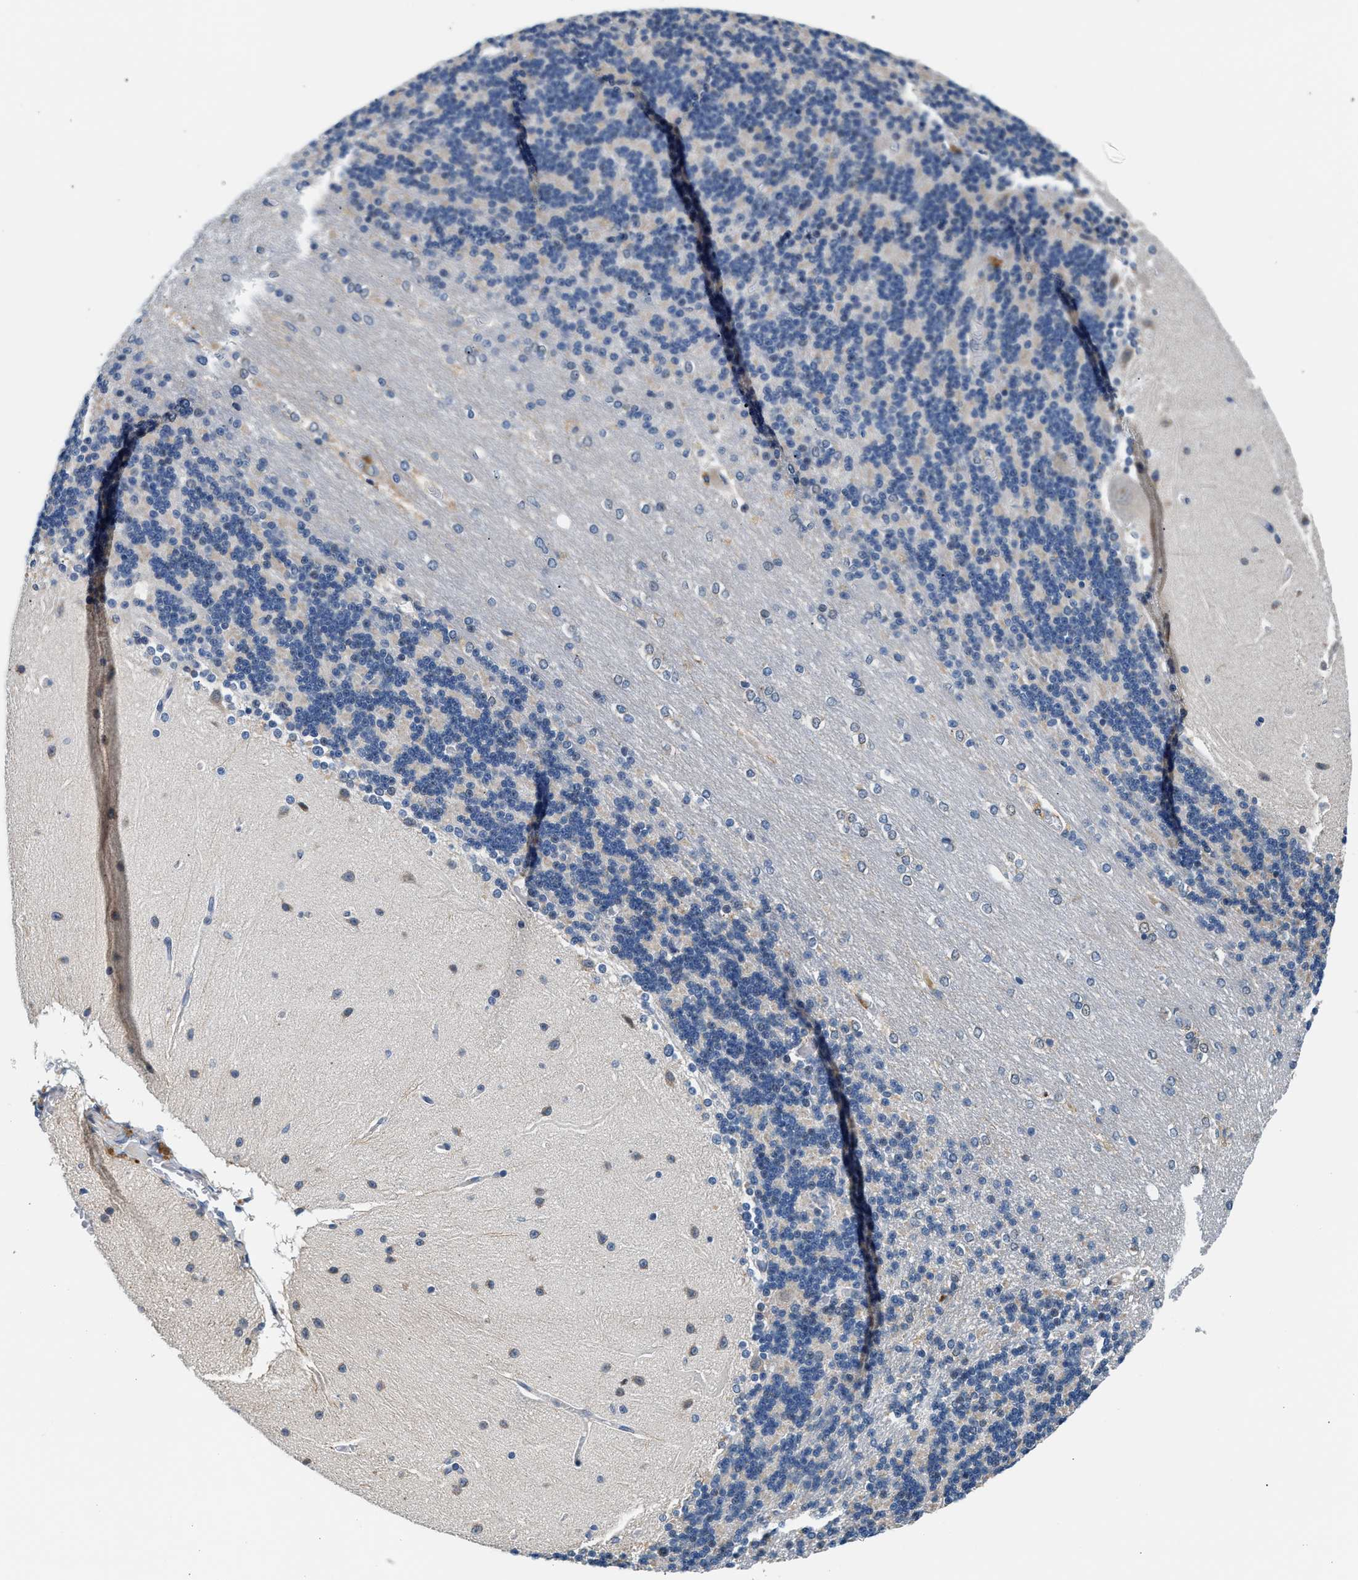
{"staining": {"intensity": "negative", "quantity": "none", "location": "none"}, "tissue": "cerebellum", "cell_type": "Cells in granular layer", "image_type": "normal", "snomed": [{"axis": "morphology", "description": "Normal tissue, NOS"}, {"axis": "topography", "description": "Cerebellum"}], "caption": "There is no significant positivity in cells in granular layer of cerebellum. (DAB immunohistochemistry (IHC) with hematoxylin counter stain).", "gene": "KCNMB2", "patient": {"sex": "female", "age": 54}}